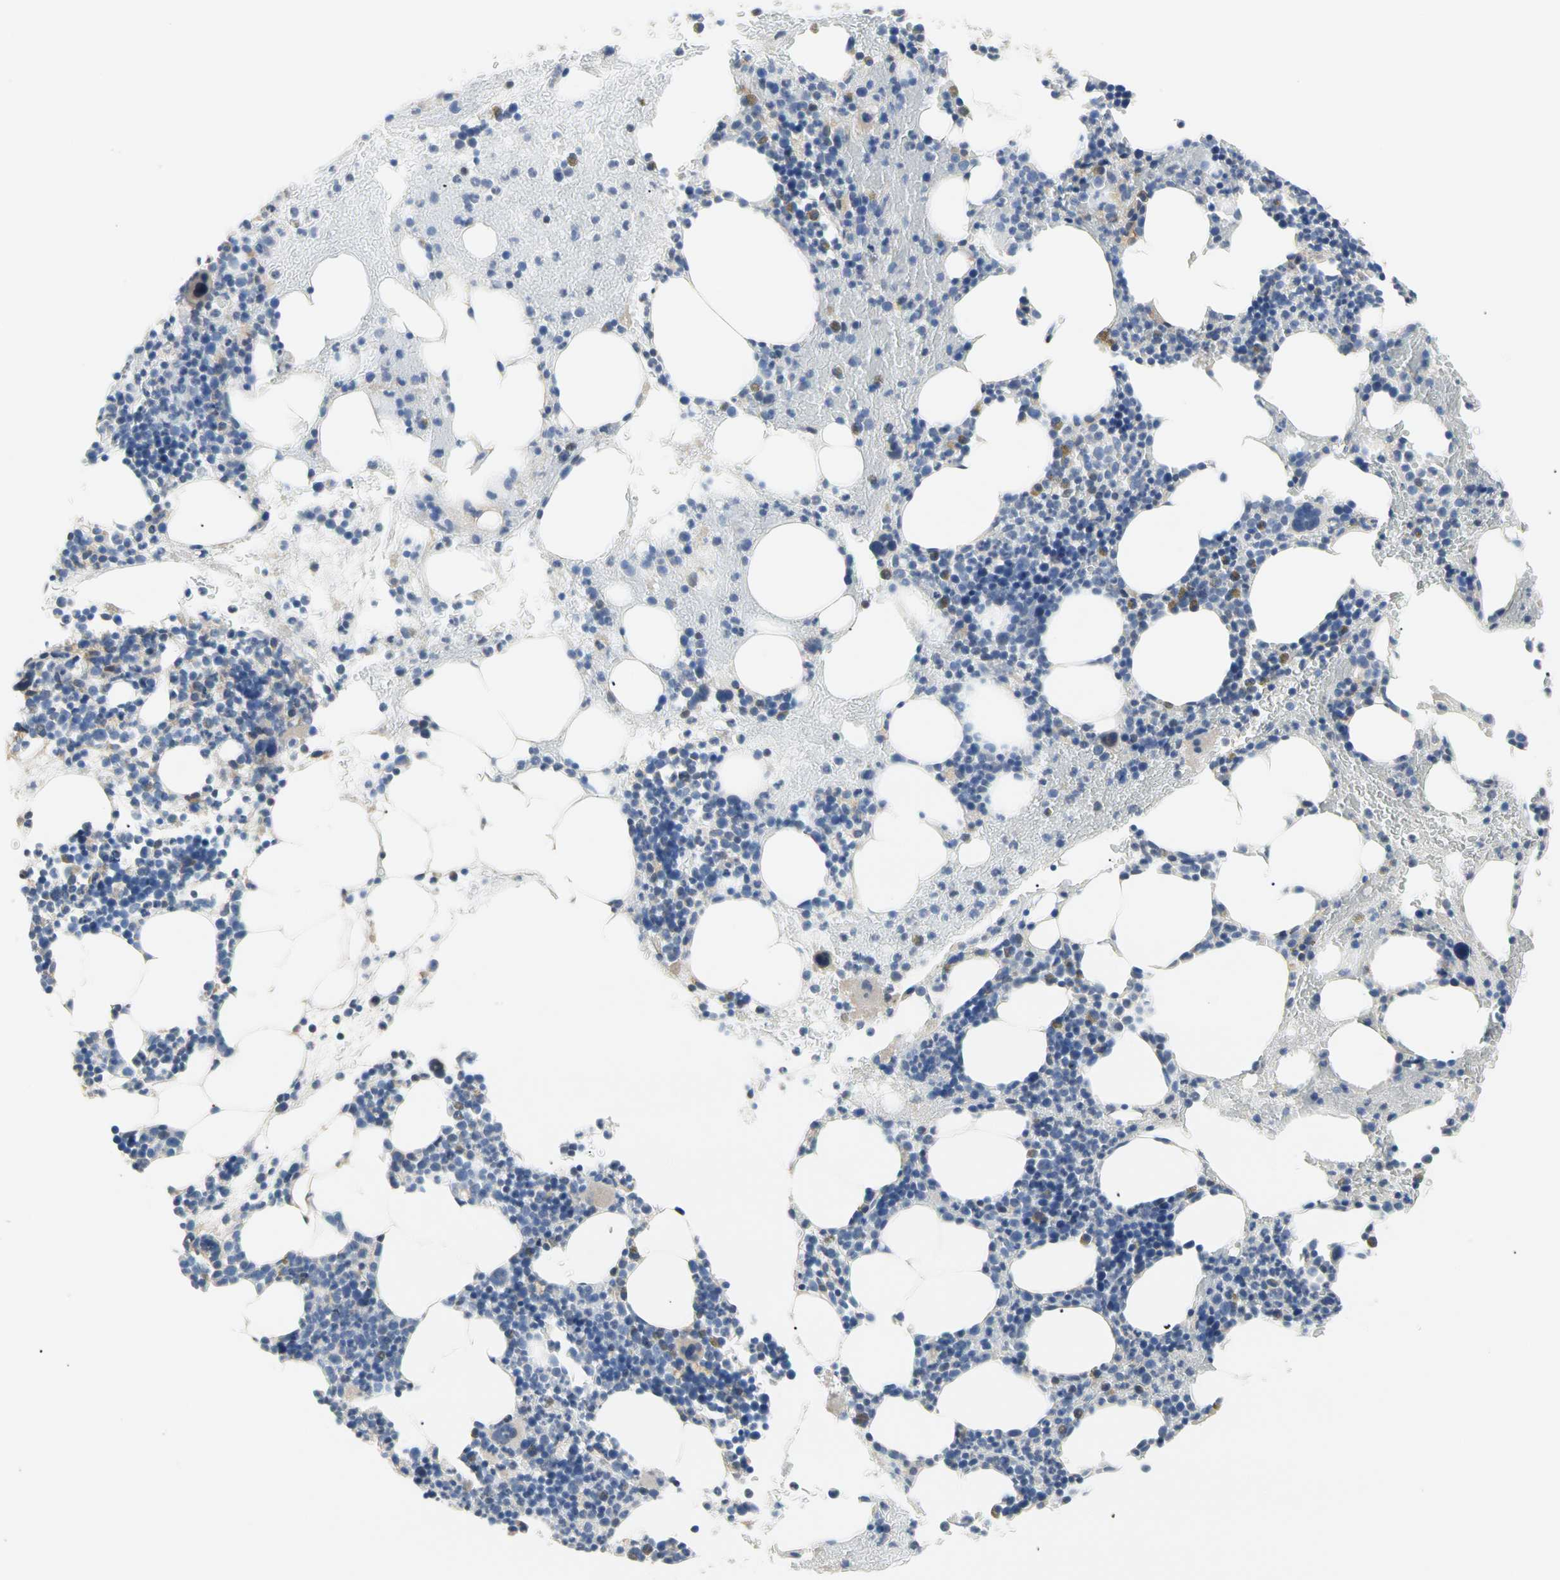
{"staining": {"intensity": "moderate", "quantity": "<25%", "location": "cytoplasmic/membranous"}, "tissue": "bone marrow", "cell_type": "Hematopoietic cells", "image_type": "normal", "snomed": [{"axis": "morphology", "description": "Normal tissue, NOS"}, {"axis": "topography", "description": "Bone marrow"}], "caption": "DAB immunohistochemical staining of unremarkable bone marrow displays moderate cytoplasmic/membranous protein positivity in about <25% of hematopoietic cells. (DAB (3,3'-diaminobenzidine) IHC, brown staining for protein, blue staining for nuclei).", "gene": "PLGRKT", "patient": {"sex": "male", "age": 82}}